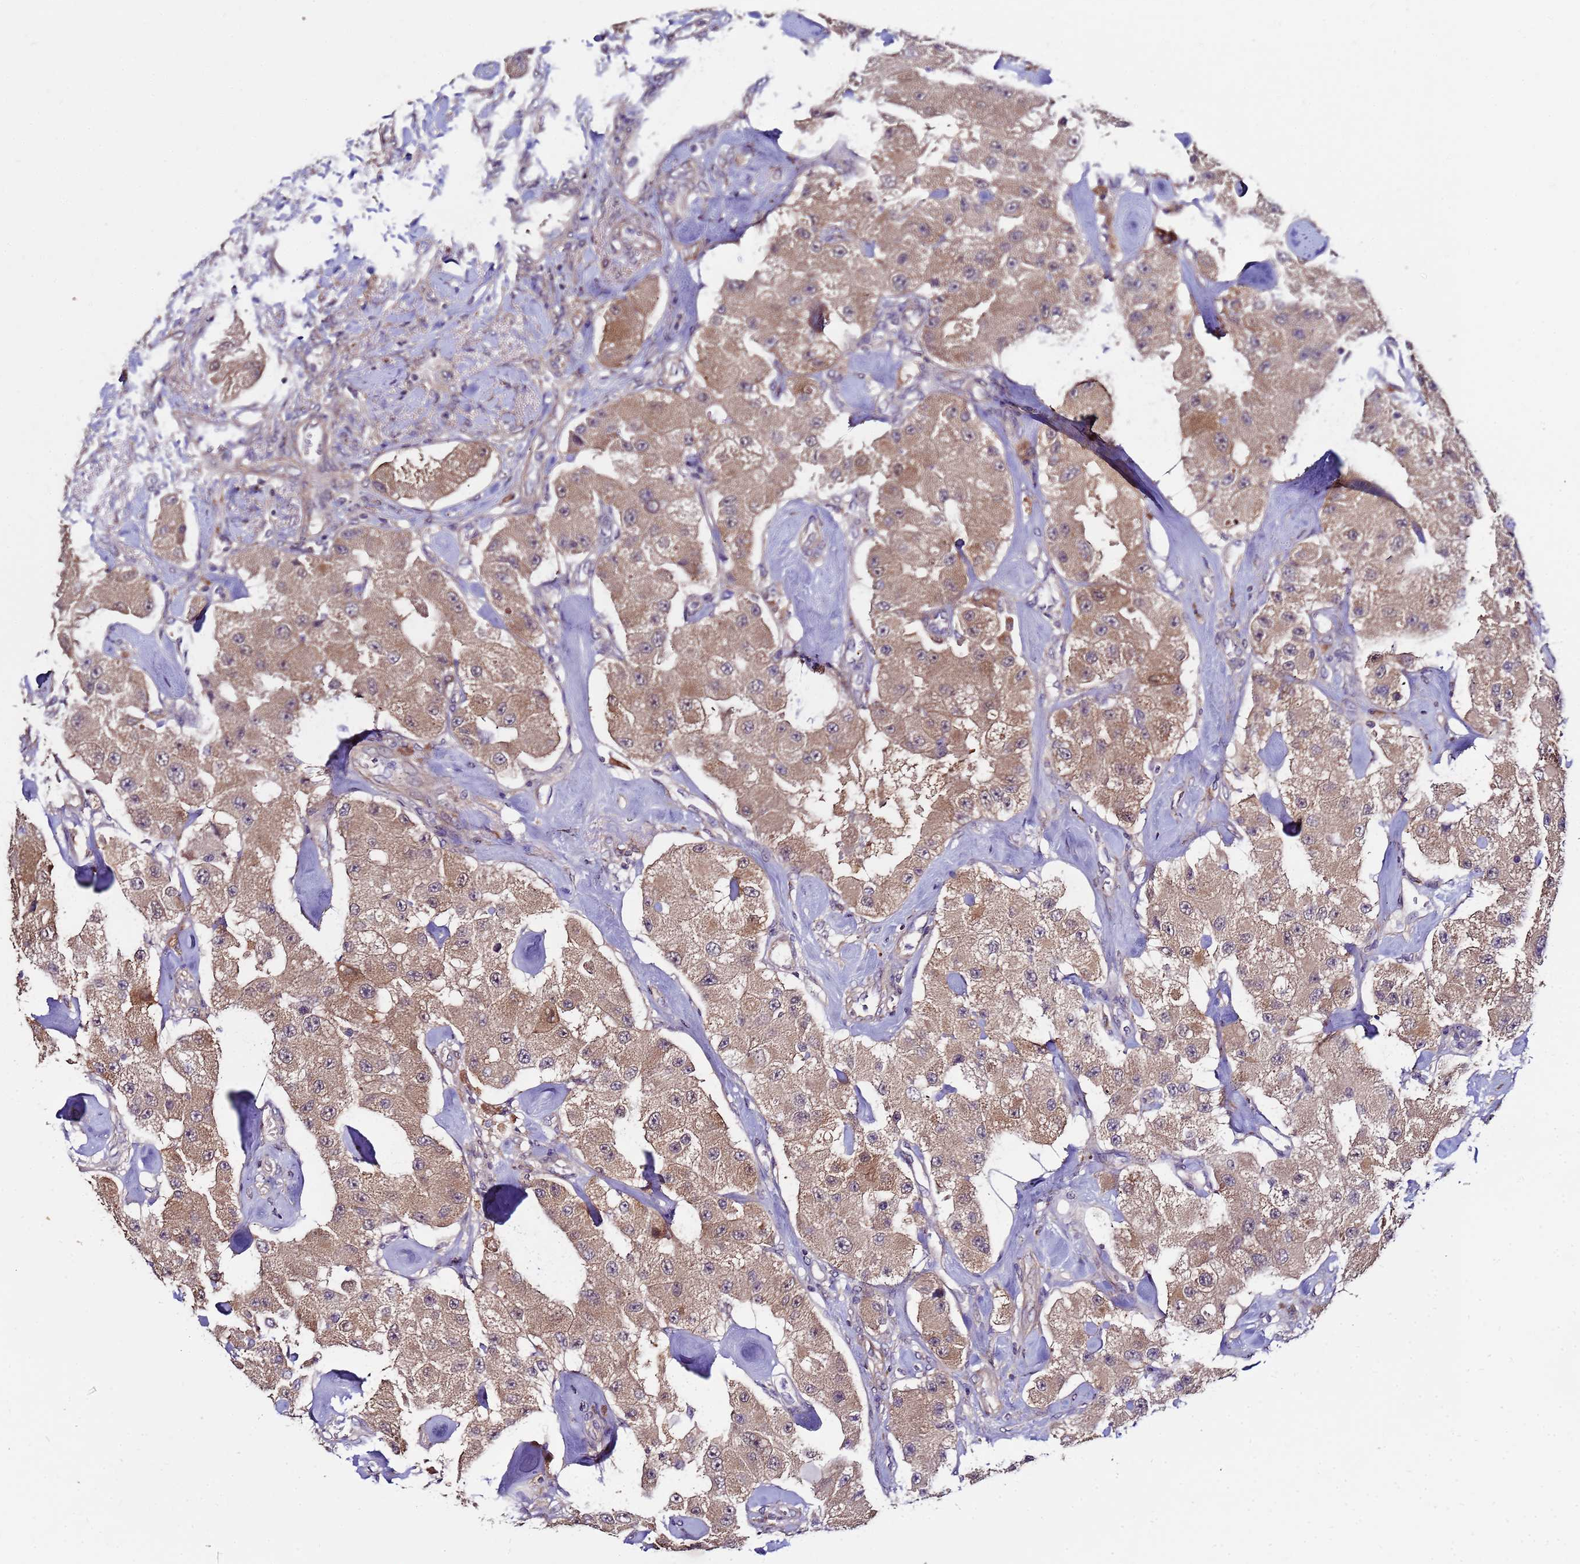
{"staining": {"intensity": "moderate", "quantity": ">75%", "location": "cytoplasmic/membranous"}, "tissue": "carcinoid", "cell_type": "Tumor cells", "image_type": "cancer", "snomed": [{"axis": "morphology", "description": "Carcinoid, malignant, NOS"}, {"axis": "topography", "description": "Pancreas"}], "caption": "Immunohistochemistry (IHC) of human carcinoid demonstrates medium levels of moderate cytoplasmic/membranous staining in about >75% of tumor cells.", "gene": "NAXE", "patient": {"sex": "male", "age": 41}}